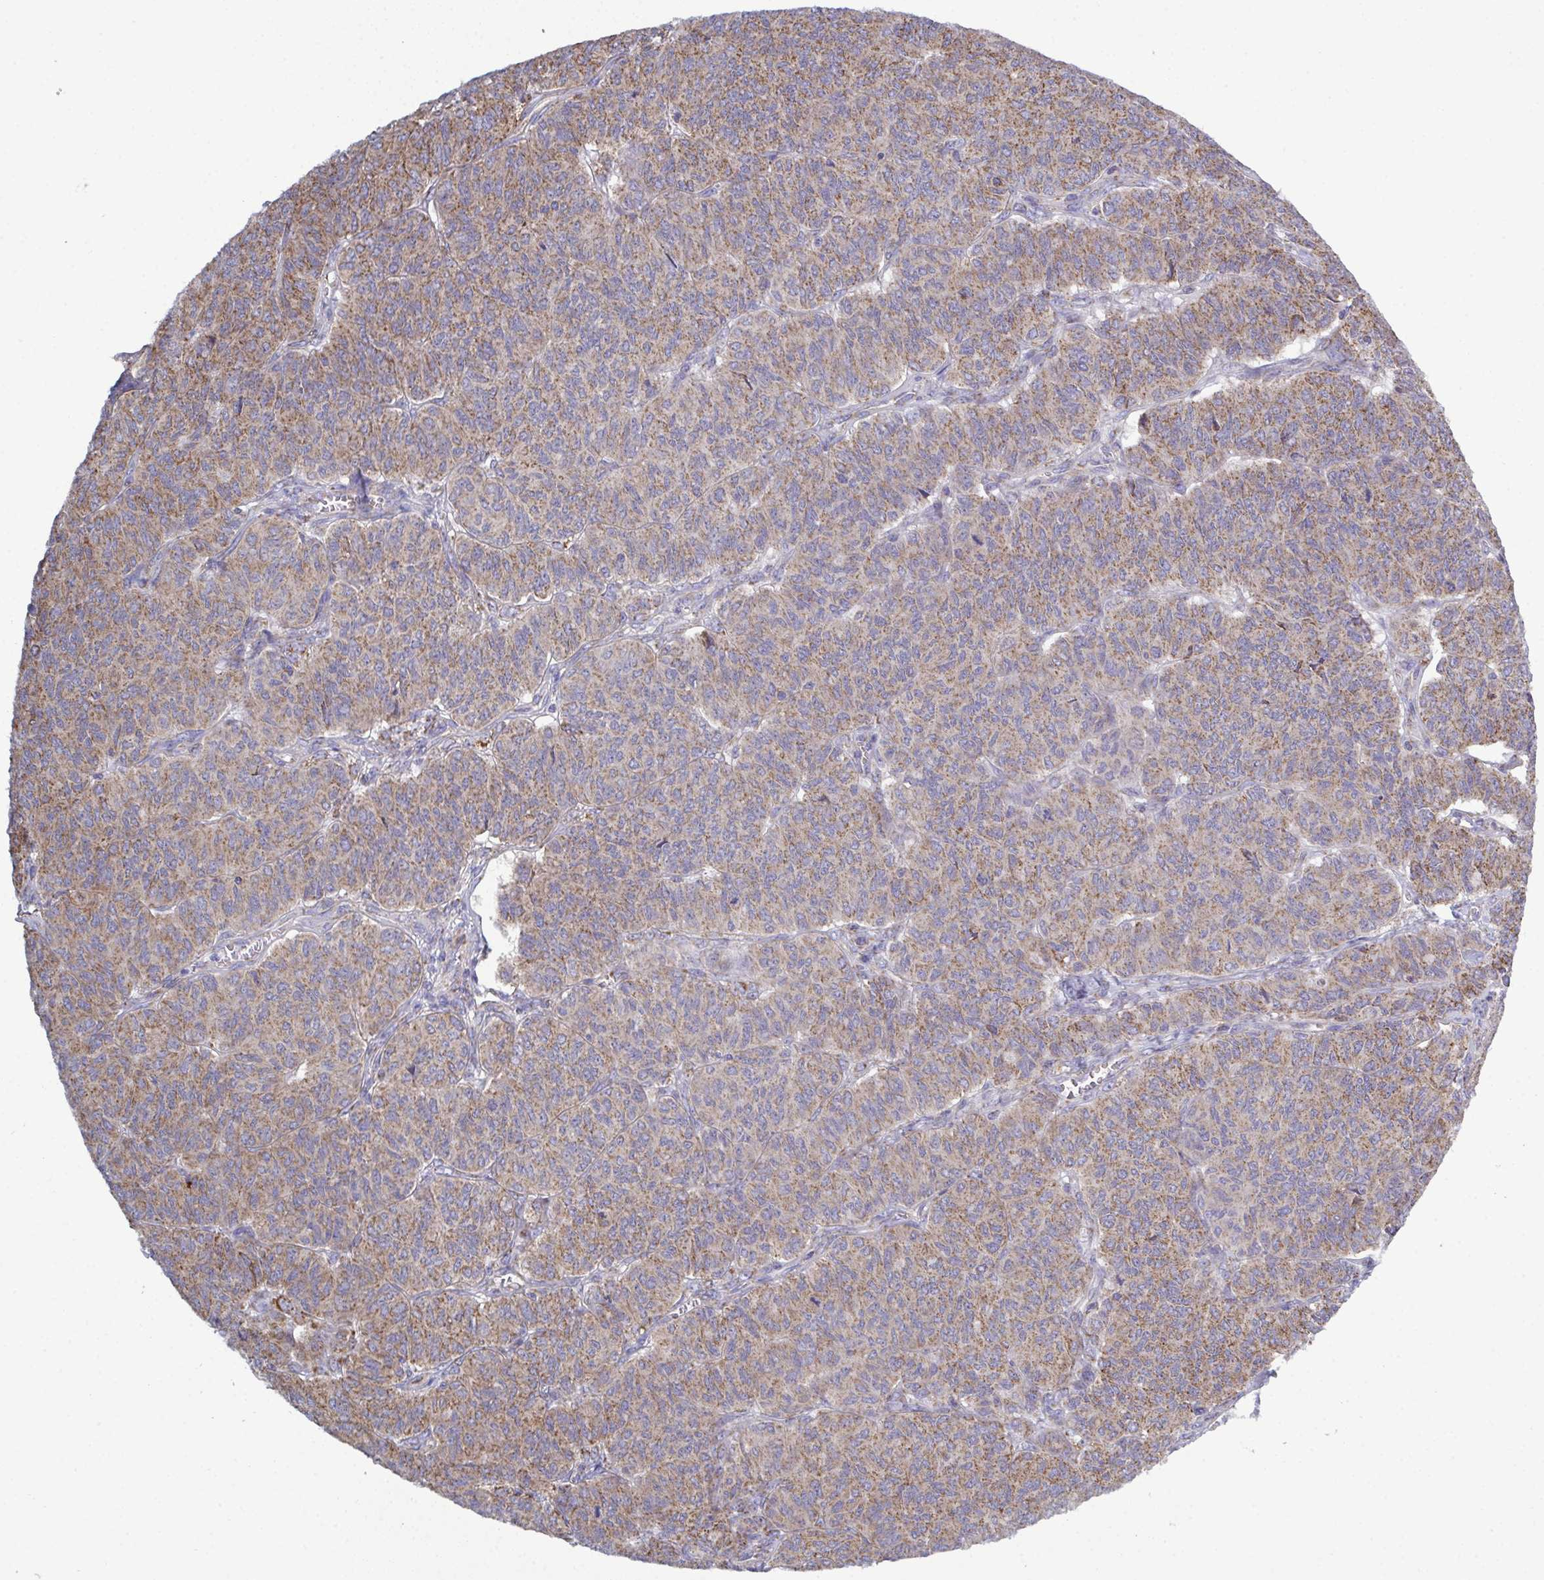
{"staining": {"intensity": "moderate", "quantity": "25%-75%", "location": "cytoplasmic/membranous"}, "tissue": "ovarian cancer", "cell_type": "Tumor cells", "image_type": "cancer", "snomed": [{"axis": "morphology", "description": "Carcinoma, endometroid"}, {"axis": "topography", "description": "Ovary"}], "caption": "Immunohistochemistry image of human ovarian cancer (endometroid carcinoma) stained for a protein (brown), which exhibits medium levels of moderate cytoplasmic/membranous staining in approximately 25%-75% of tumor cells.", "gene": "CSDE1", "patient": {"sex": "female", "age": 80}}